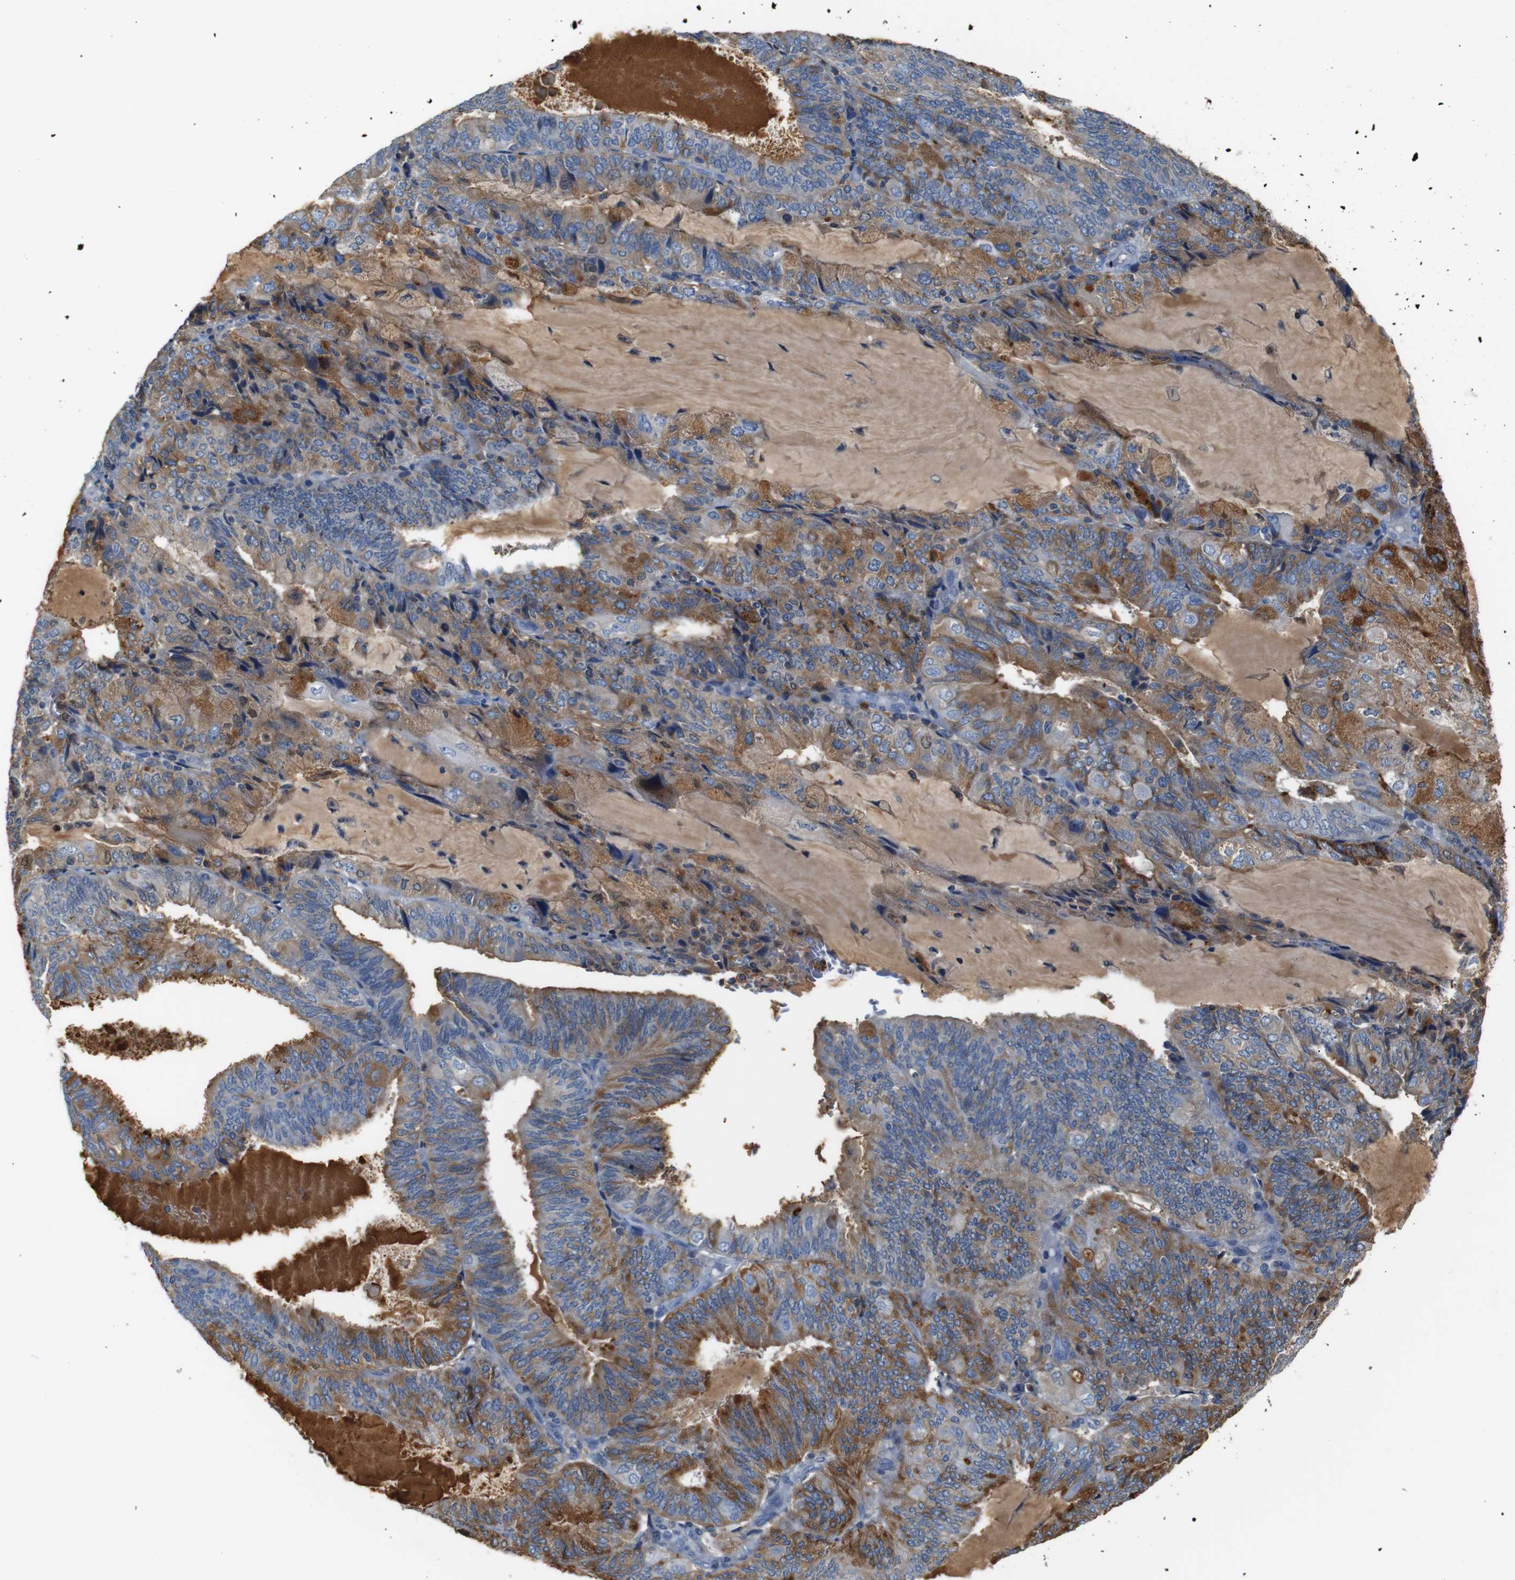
{"staining": {"intensity": "moderate", "quantity": "25%-75%", "location": "cytoplasmic/membranous"}, "tissue": "endometrial cancer", "cell_type": "Tumor cells", "image_type": "cancer", "snomed": [{"axis": "morphology", "description": "Adenocarcinoma, NOS"}, {"axis": "topography", "description": "Endometrium"}], "caption": "This histopathology image exhibits endometrial cancer (adenocarcinoma) stained with immunohistochemistry (IHC) to label a protein in brown. The cytoplasmic/membranous of tumor cells show moderate positivity for the protein. Nuclei are counter-stained blue.", "gene": "SERPINA1", "patient": {"sex": "female", "age": 81}}